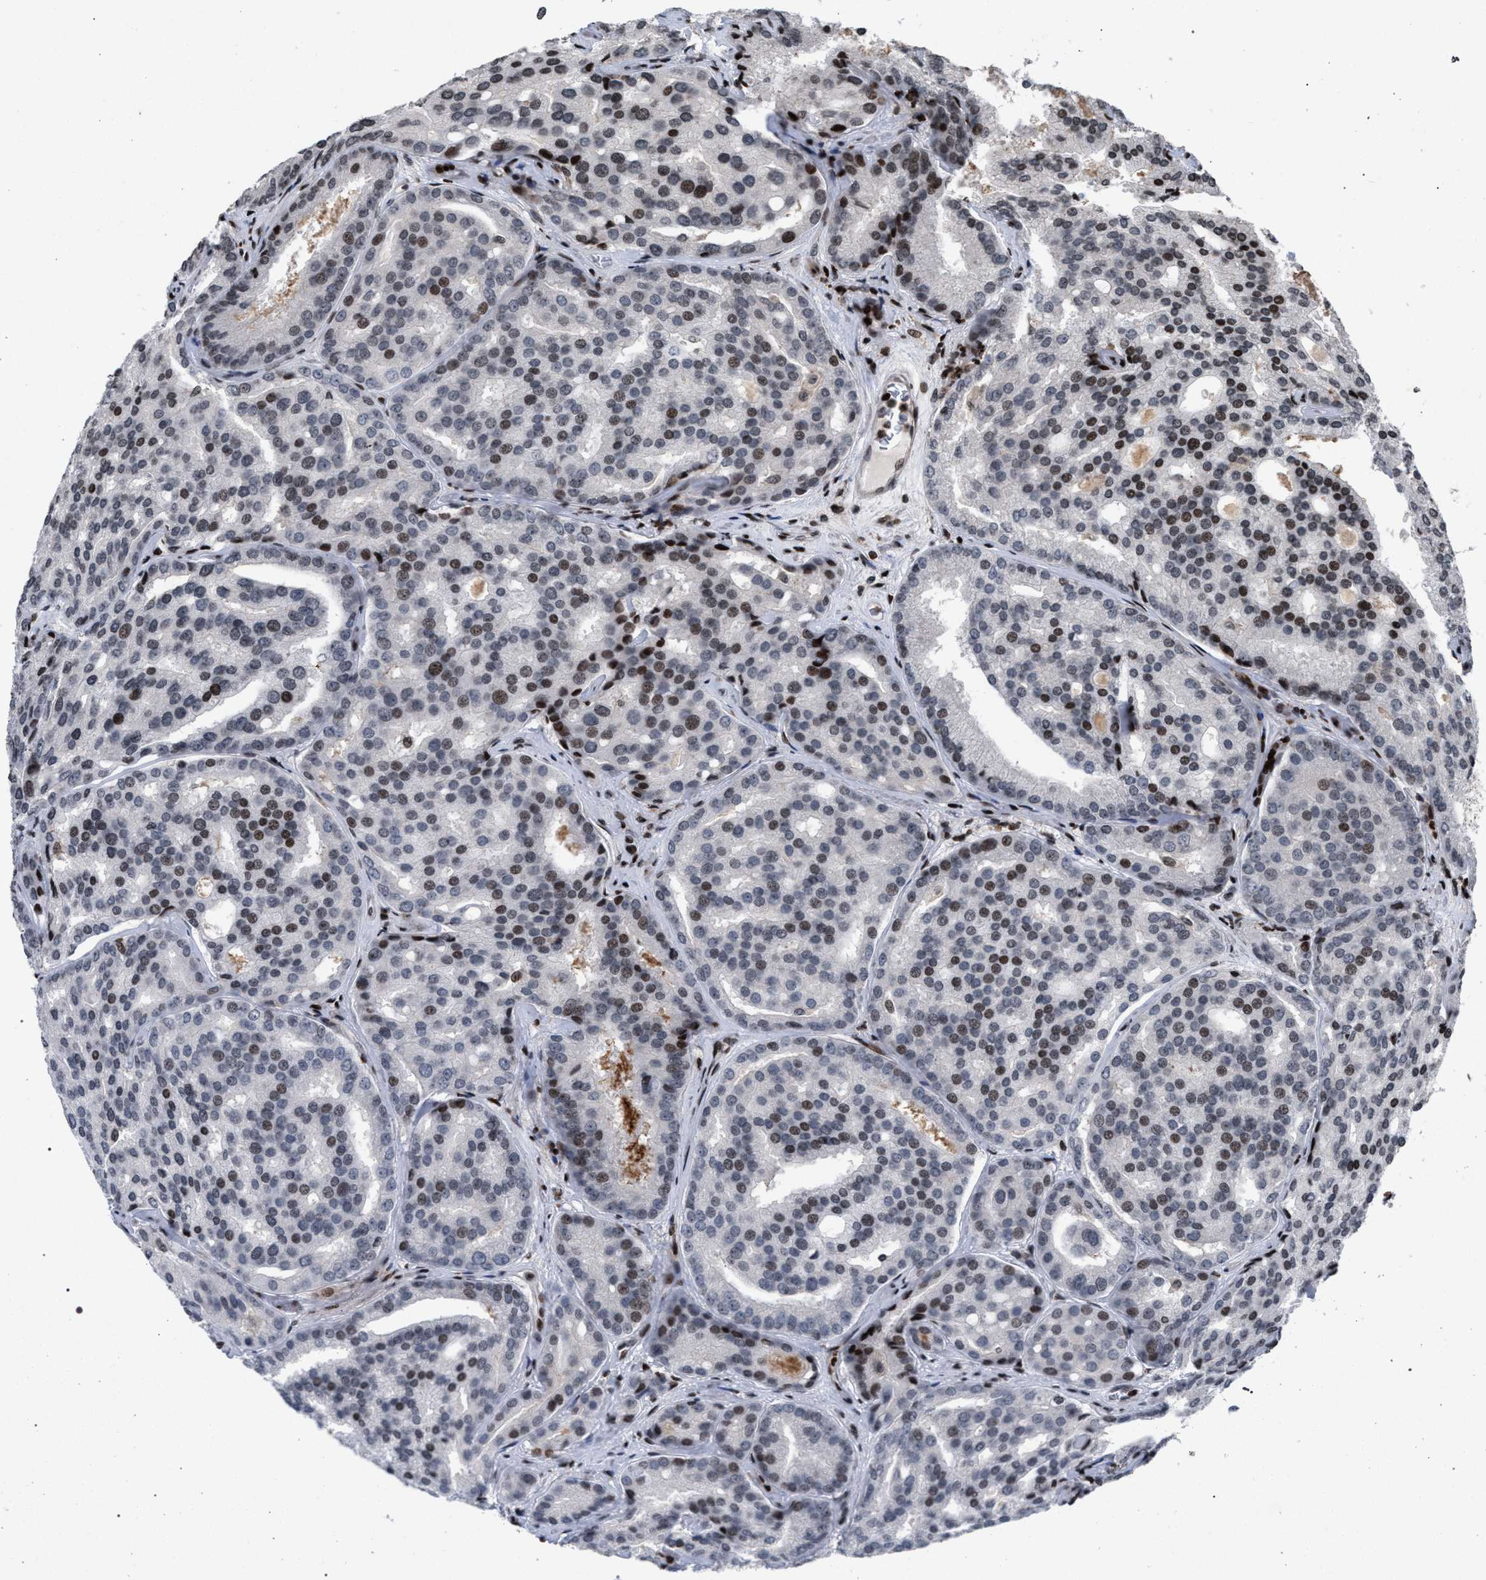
{"staining": {"intensity": "moderate", "quantity": "25%-75%", "location": "nuclear"}, "tissue": "prostate cancer", "cell_type": "Tumor cells", "image_type": "cancer", "snomed": [{"axis": "morphology", "description": "Adenocarcinoma, High grade"}, {"axis": "topography", "description": "Prostate"}], "caption": "Immunohistochemical staining of human prostate cancer displays moderate nuclear protein staining in about 25%-75% of tumor cells. (Stains: DAB in brown, nuclei in blue, Microscopy: brightfield microscopy at high magnification).", "gene": "FOXD3", "patient": {"sex": "male", "age": 64}}